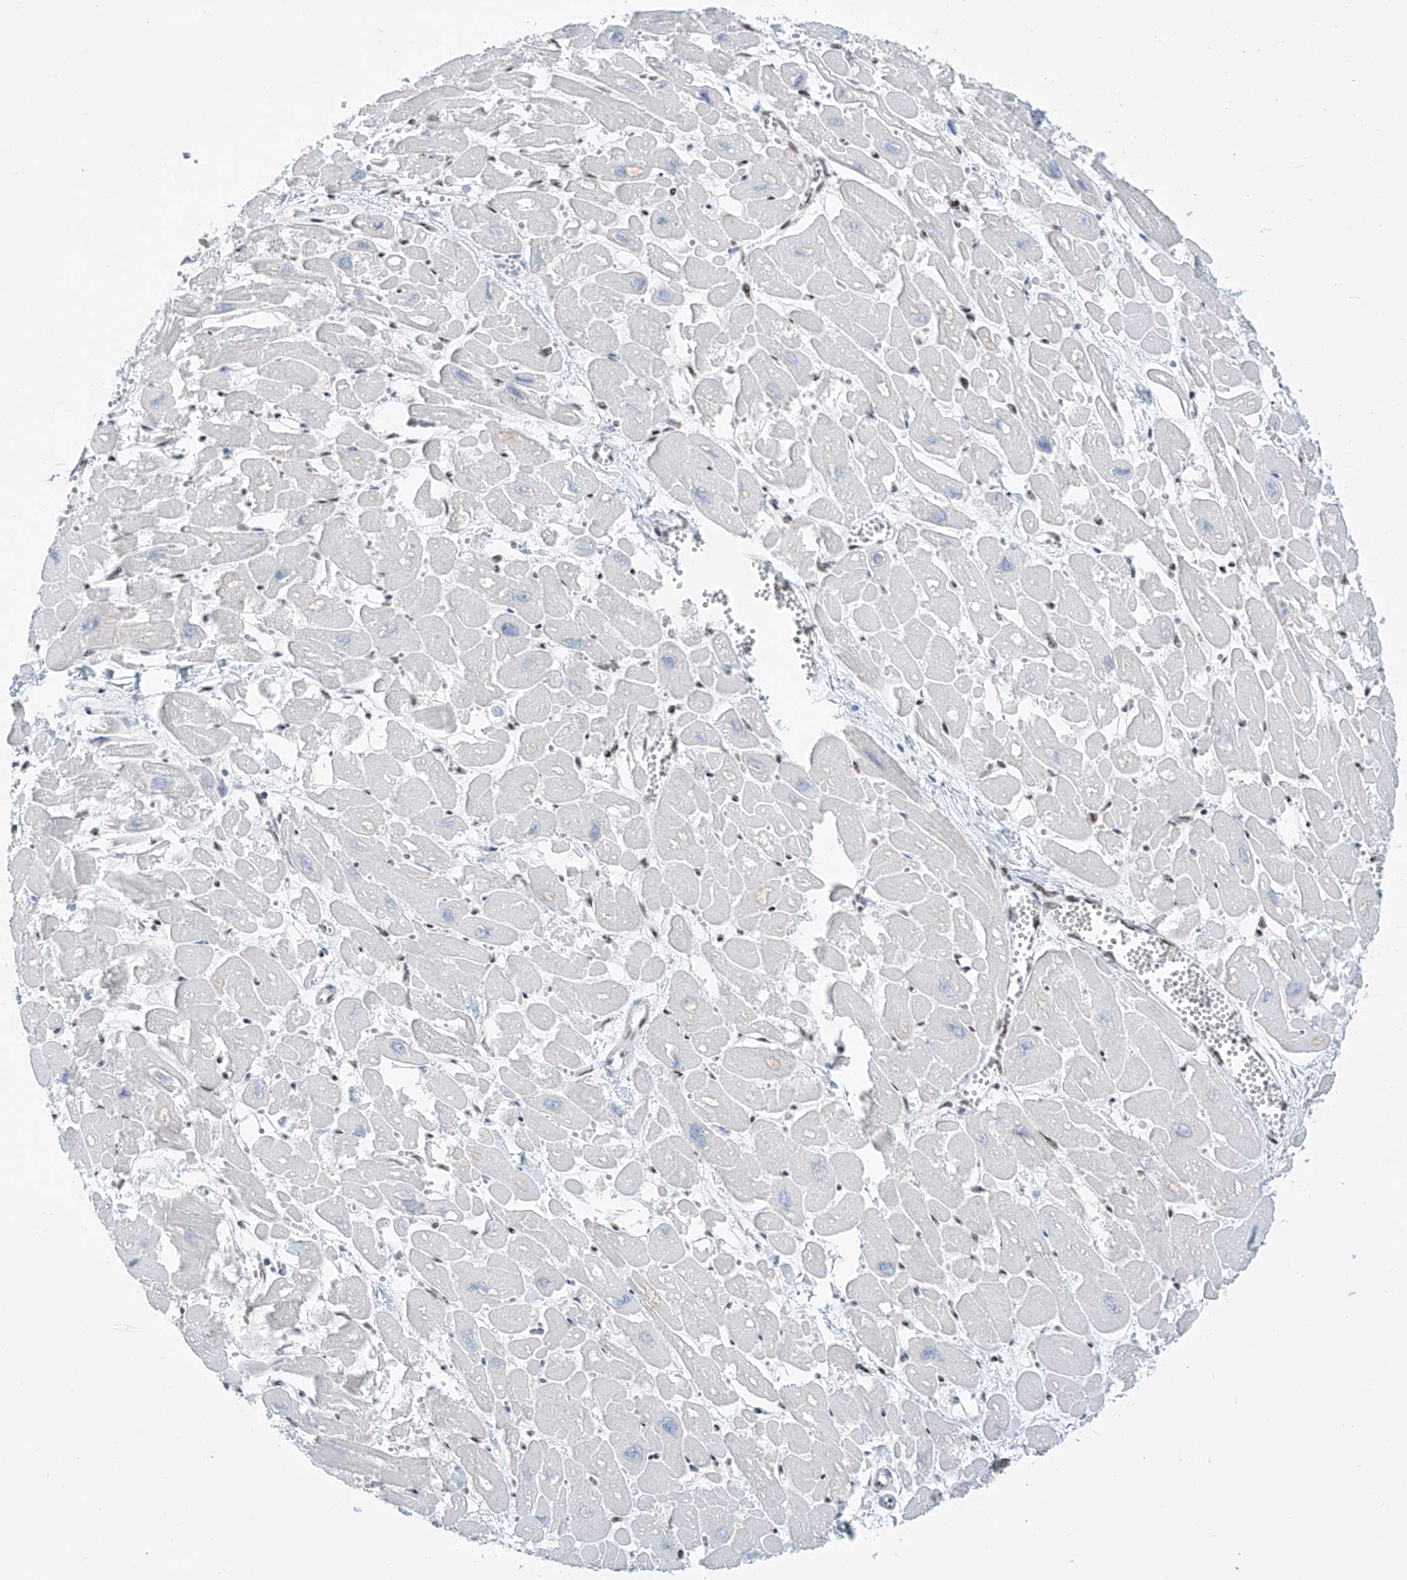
{"staining": {"intensity": "strong", "quantity": "<25%", "location": "nuclear"}, "tissue": "heart muscle", "cell_type": "Cardiomyocytes", "image_type": "normal", "snomed": [{"axis": "morphology", "description": "Normal tissue, NOS"}, {"axis": "topography", "description": "Heart"}], "caption": "An immunohistochemistry (IHC) image of normal tissue is shown. Protein staining in brown labels strong nuclear positivity in heart muscle within cardiomyocytes. Nuclei are stained in blue.", "gene": "TAF4", "patient": {"sex": "male", "age": 54}}